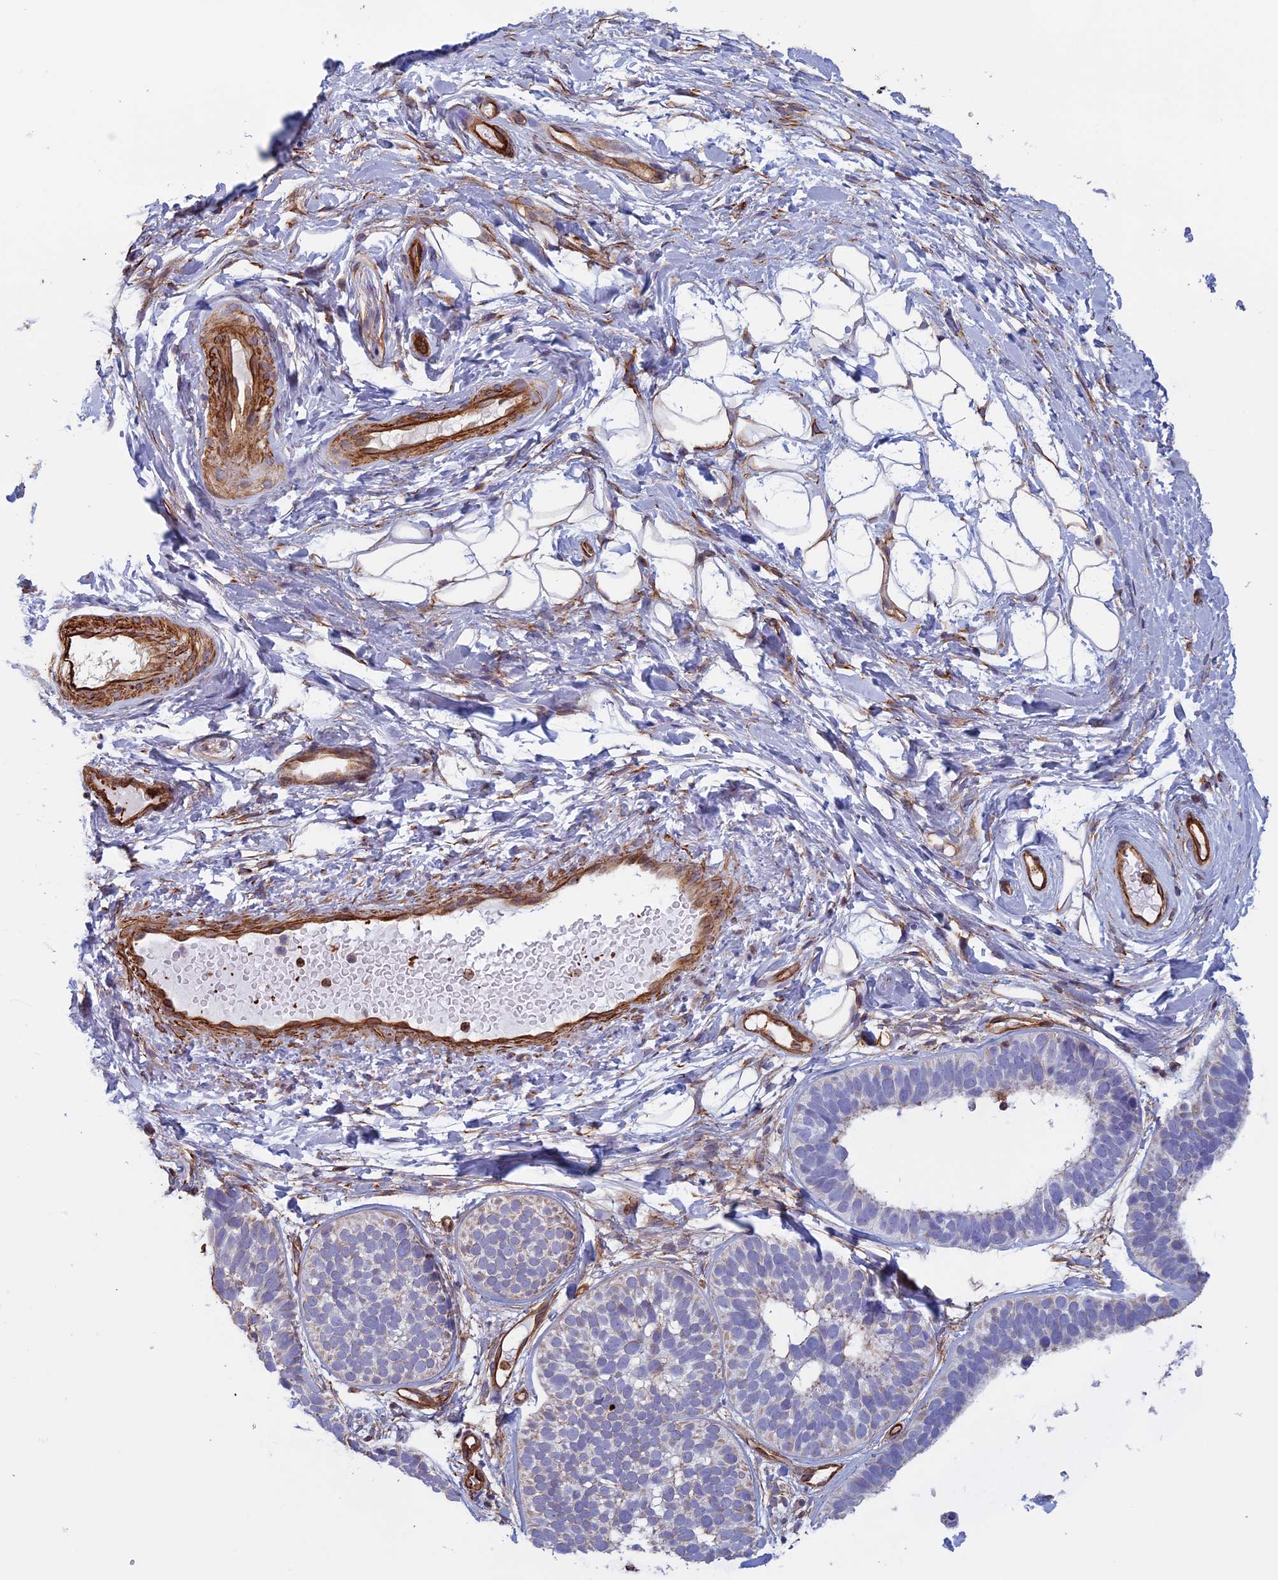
{"staining": {"intensity": "negative", "quantity": "none", "location": "none"}, "tissue": "skin cancer", "cell_type": "Tumor cells", "image_type": "cancer", "snomed": [{"axis": "morphology", "description": "Basal cell carcinoma"}, {"axis": "topography", "description": "Skin"}], "caption": "A high-resolution photomicrograph shows immunohistochemistry (IHC) staining of skin cancer (basal cell carcinoma), which exhibits no significant expression in tumor cells.", "gene": "ANGPTL2", "patient": {"sex": "male", "age": 62}}